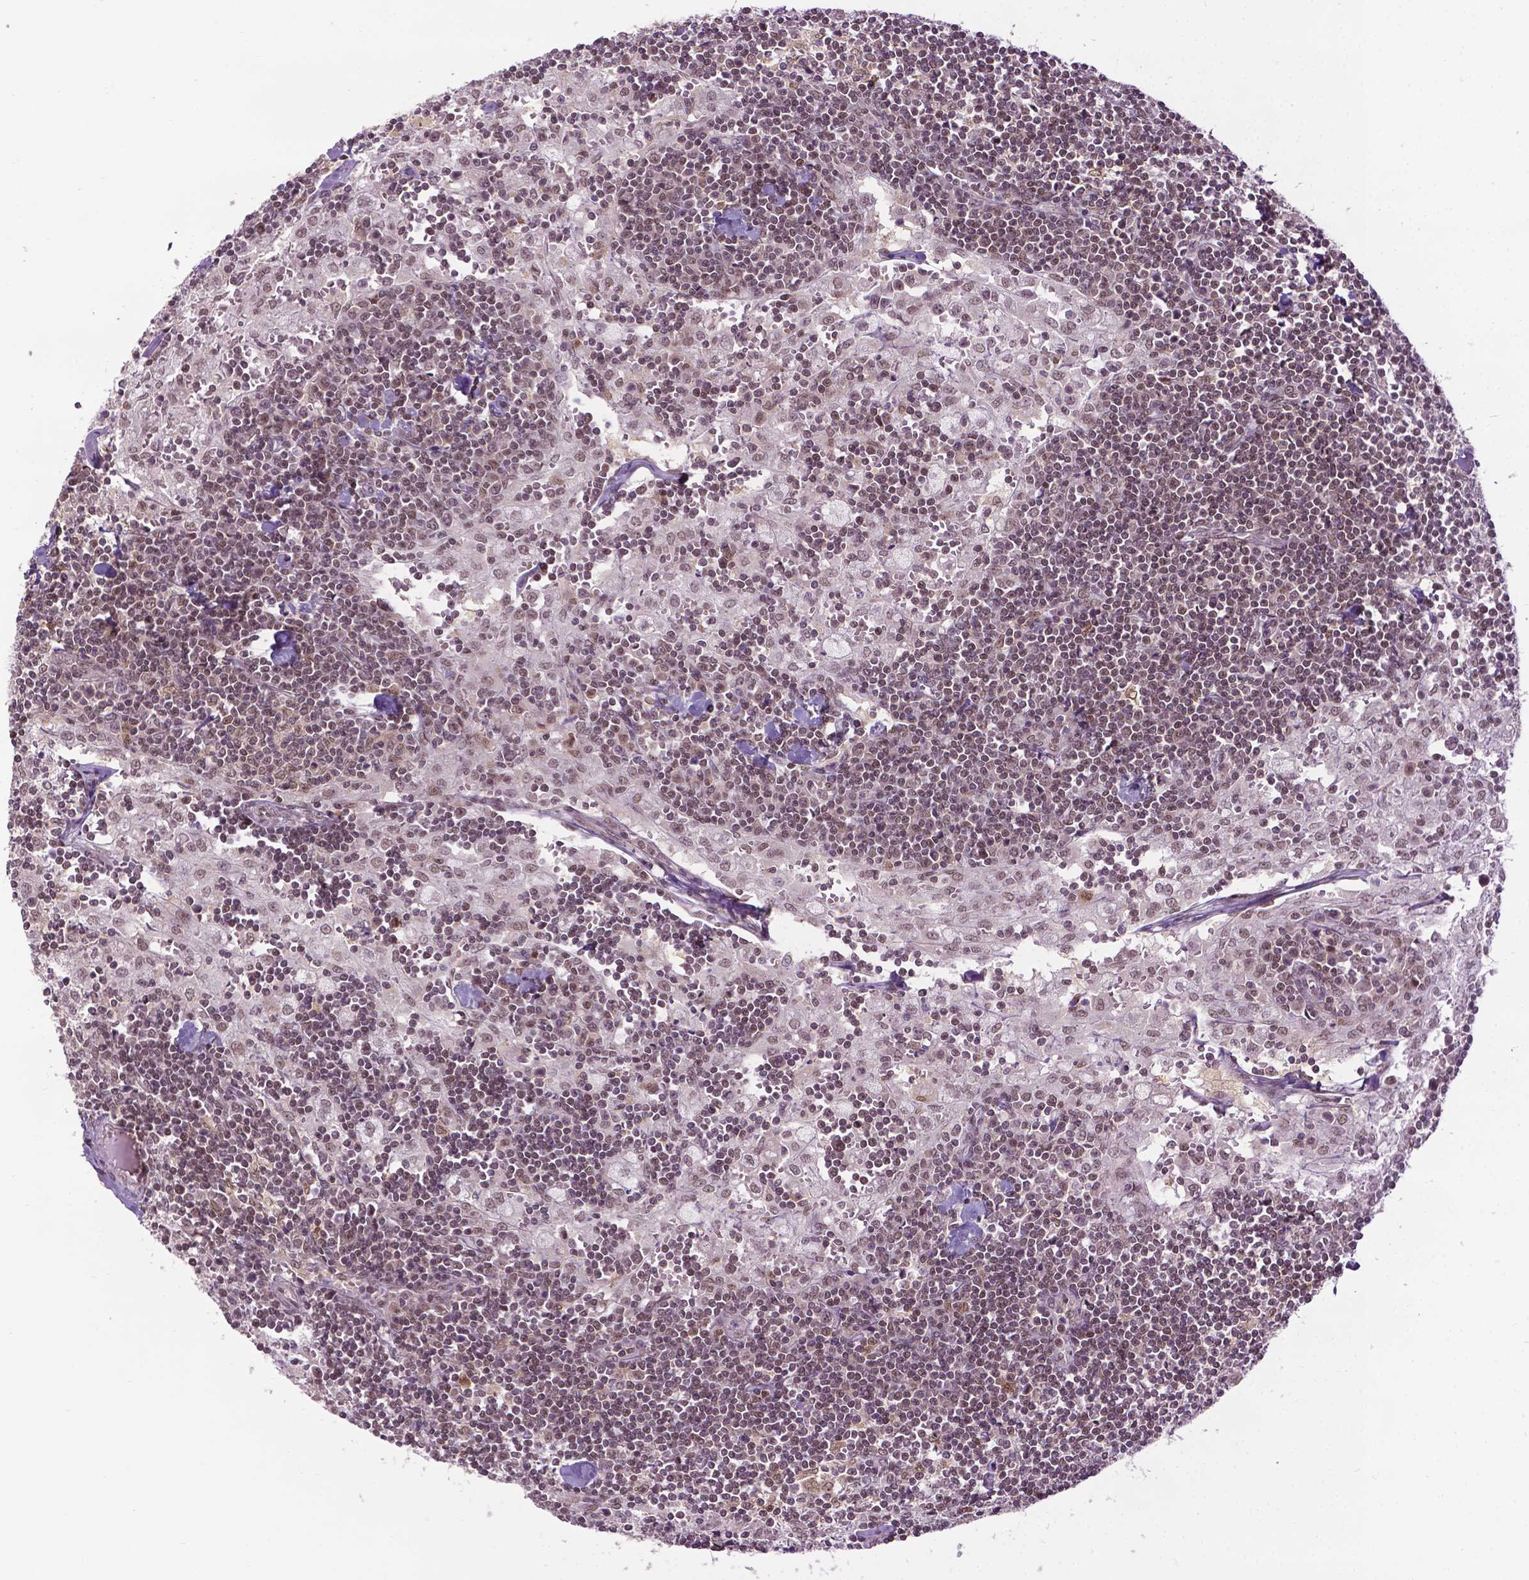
{"staining": {"intensity": "weak", "quantity": "25%-75%", "location": "nuclear"}, "tissue": "lymph node", "cell_type": "Germinal center cells", "image_type": "normal", "snomed": [{"axis": "morphology", "description": "Normal tissue, NOS"}, {"axis": "topography", "description": "Lymph node"}], "caption": "Lymph node stained for a protein (brown) displays weak nuclear positive staining in approximately 25%-75% of germinal center cells.", "gene": "UBQLN4", "patient": {"sex": "male", "age": 55}}